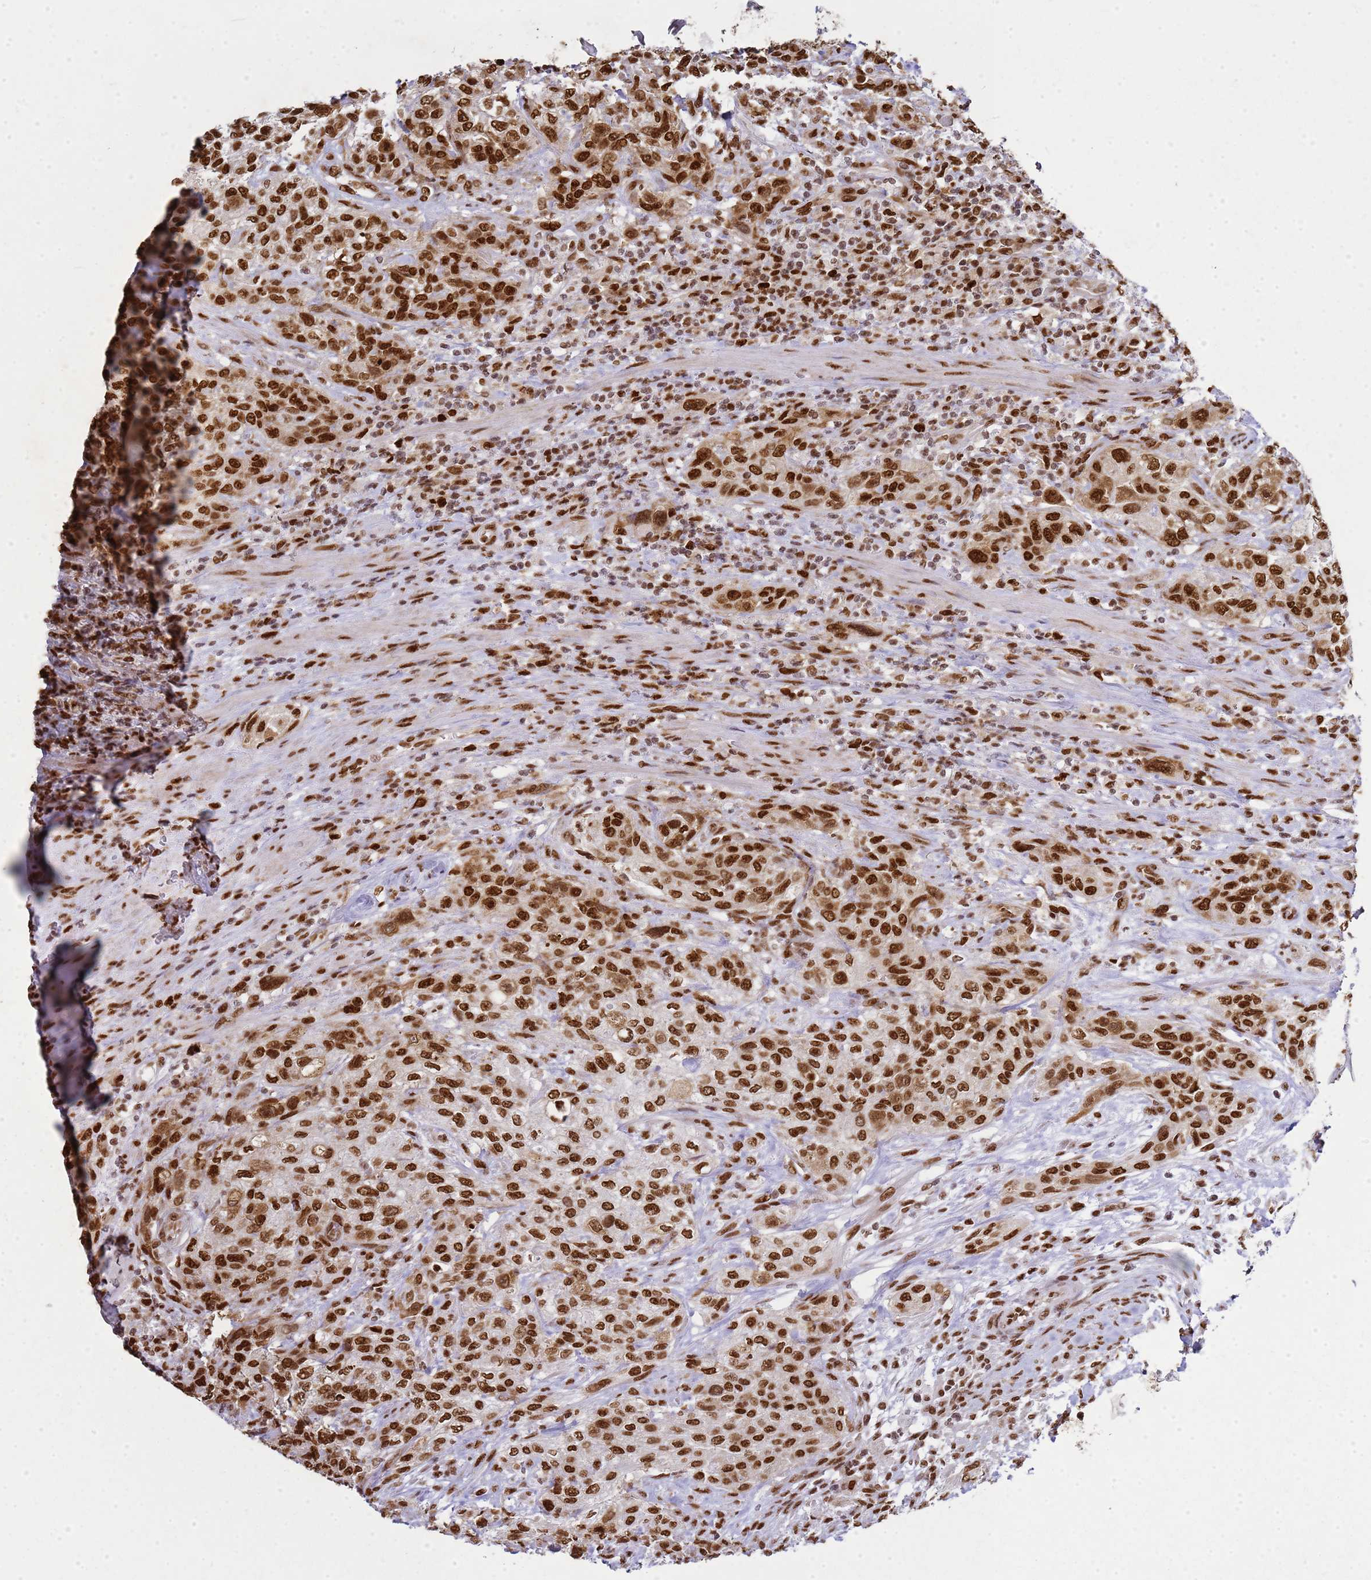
{"staining": {"intensity": "strong", "quantity": ">75%", "location": "nuclear"}, "tissue": "urothelial cancer", "cell_type": "Tumor cells", "image_type": "cancer", "snomed": [{"axis": "morphology", "description": "Normal tissue, NOS"}, {"axis": "morphology", "description": "Urothelial carcinoma, NOS"}, {"axis": "topography", "description": "Urinary bladder"}, {"axis": "topography", "description": "Peripheral nerve tissue"}], "caption": "Strong nuclear expression for a protein is present in about >75% of tumor cells of urothelial cancer using immunohistochemistry.", "gene": "APEX1", "patient": {"sex": "male", "age": 35}}